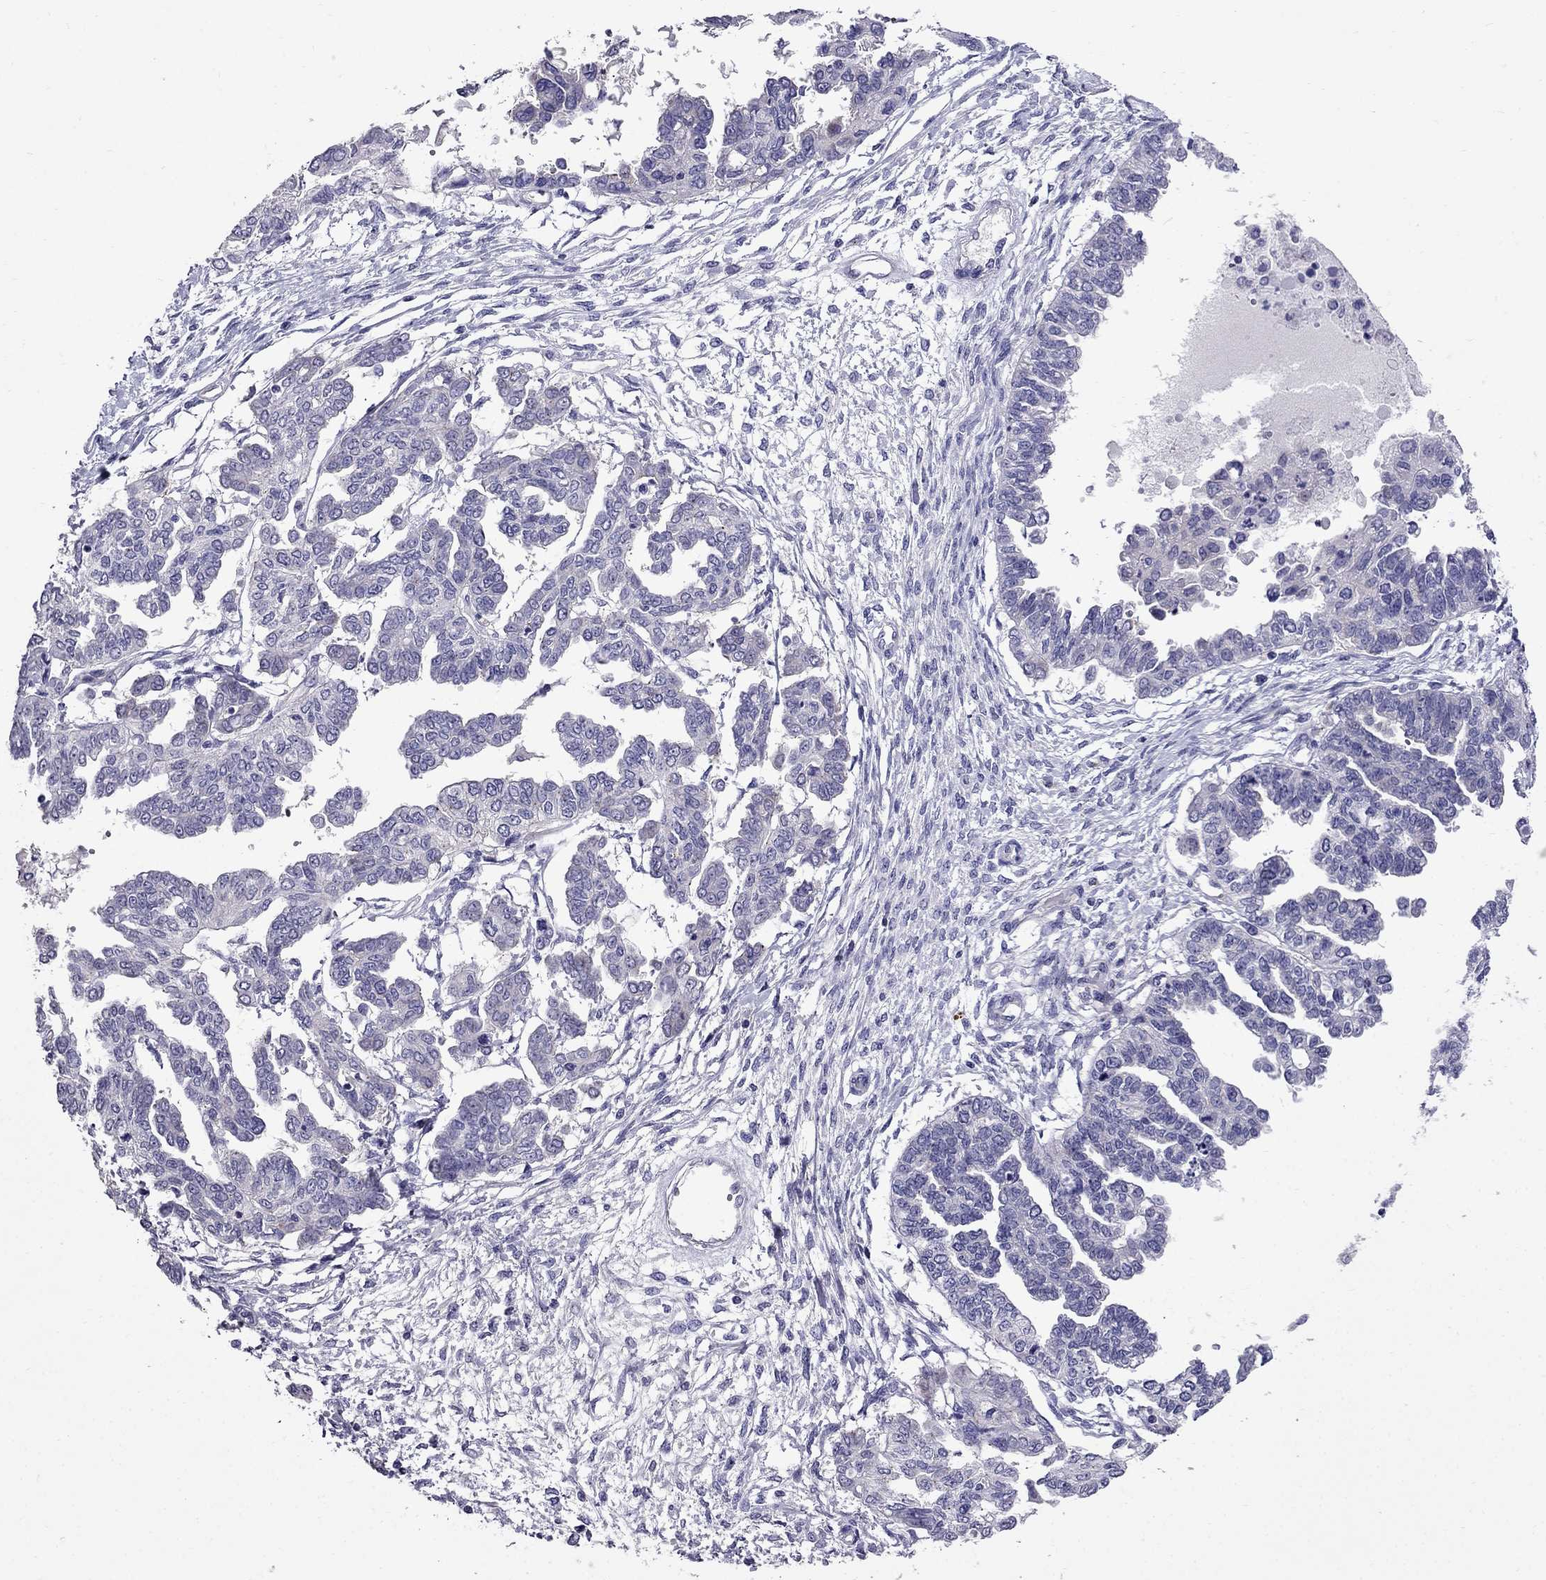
{"staining": {"intensity": "negative", "quantity": "none", "location": "none"}, "tissue": "ovarian cancer", "cell_type": "Tumor cells", "image_type": "cancer", "snomed": [{"axis": "morphology", "description": "Cystadenocarcinoma, serous, NOS"}, {"axis": "topography", "description": "Ovary"}], "caption": "The image shows no staining of tumor cells in serous cystadenocarcinoma (ovarian).", "gene": "OXCT2", "patient": {"sex": "female", "age": 53}}